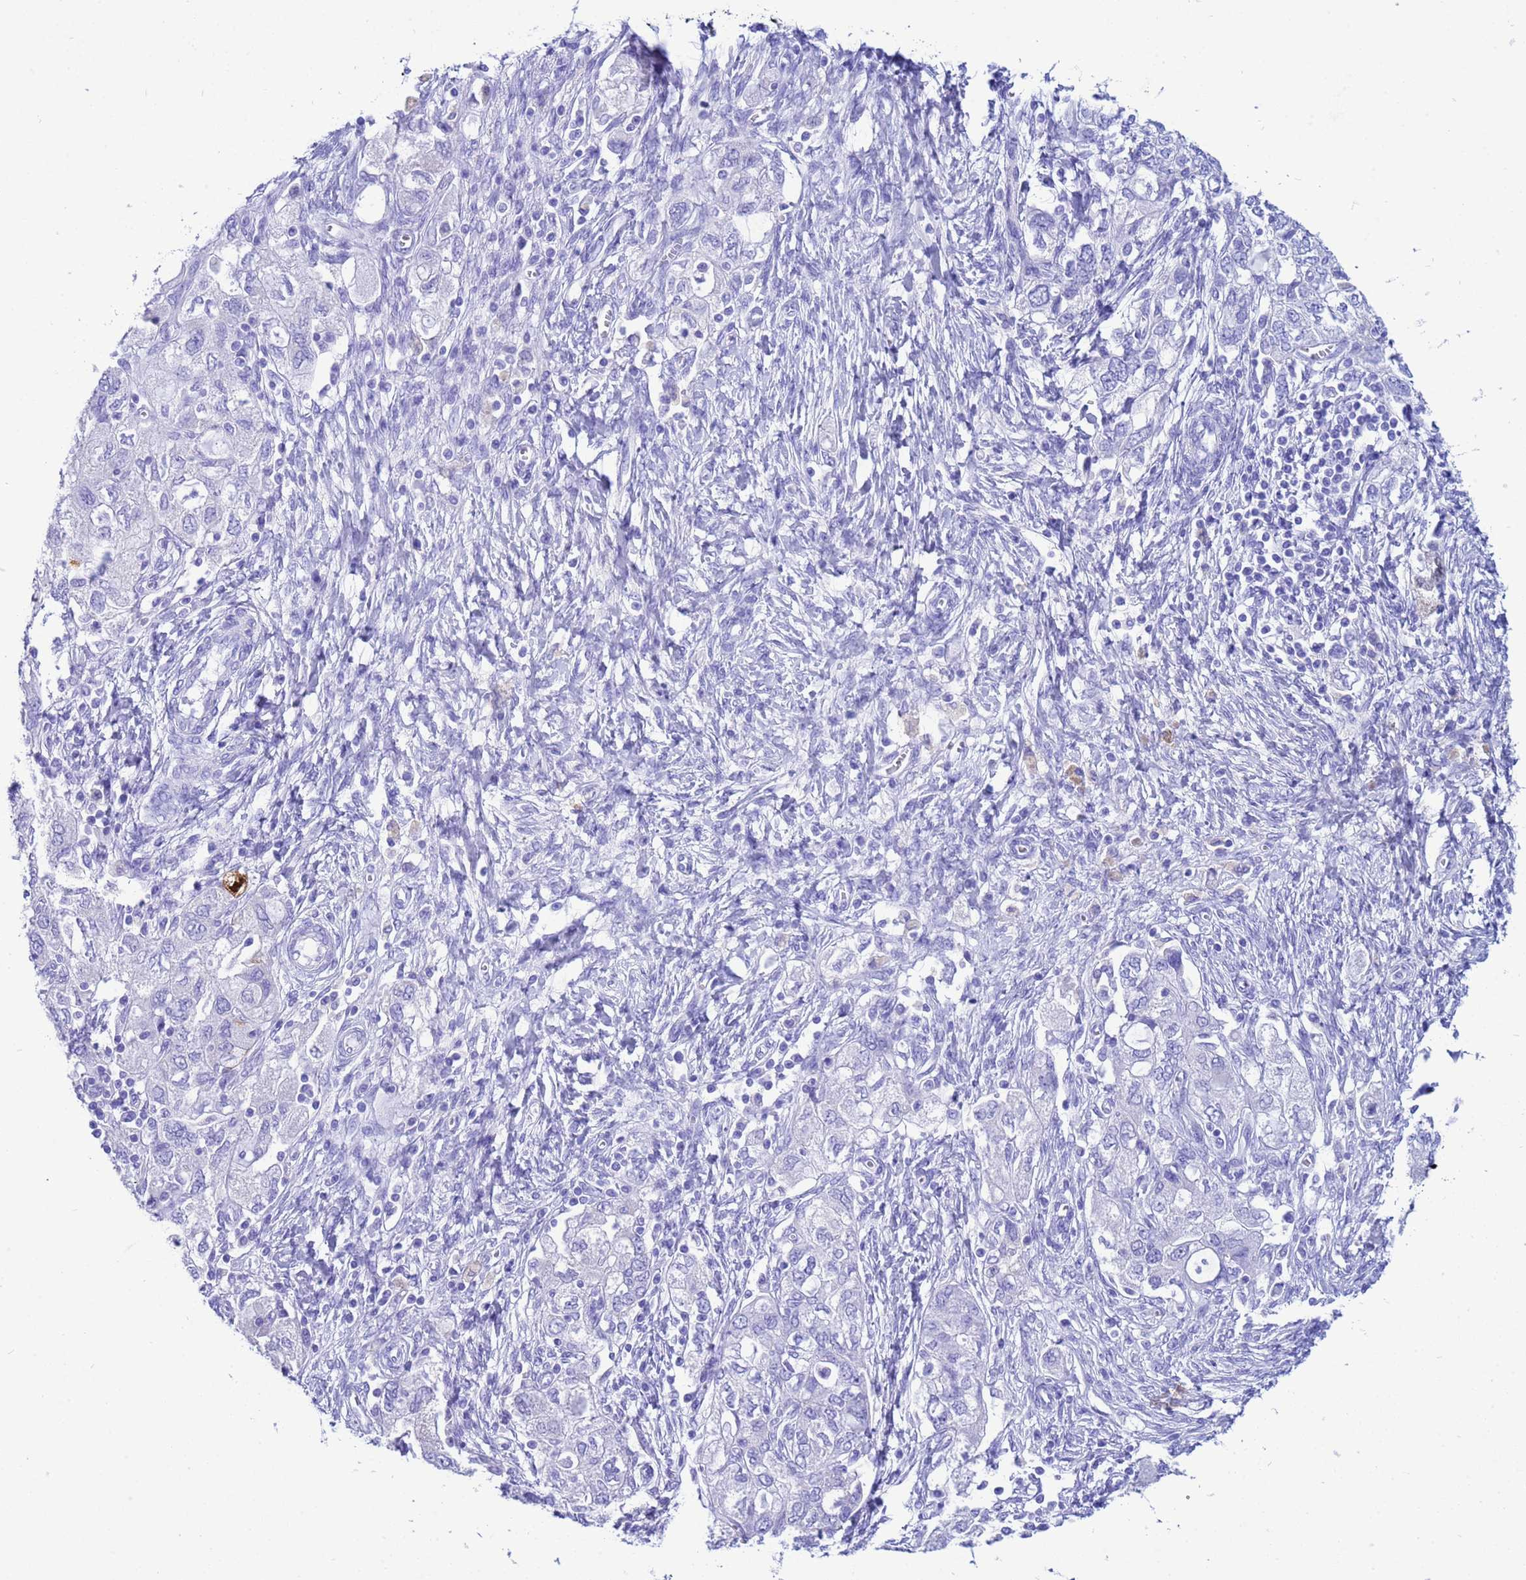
{"staining": {"intensity": "negative", "quantity": "none", "location": "none"}, "tissue": "ovarian cancer", "cell_type": "Tumor cells", "image_type": "cancer", "snomed": [{"axis": "morphology", "description": "Carcinoma, NOS"}, {"axis": "morphology", "description": "Cystadenocarcinoma, serous, NOS"}, {"axis": "topography", "description": "Ovary"}], "caption": "The image shows no staining of tumor cells in ovarian cancer (serous cystadenocarcinoma).", "gene": "AKR1C2", "patient": {"sex": "female", "age": 69}}